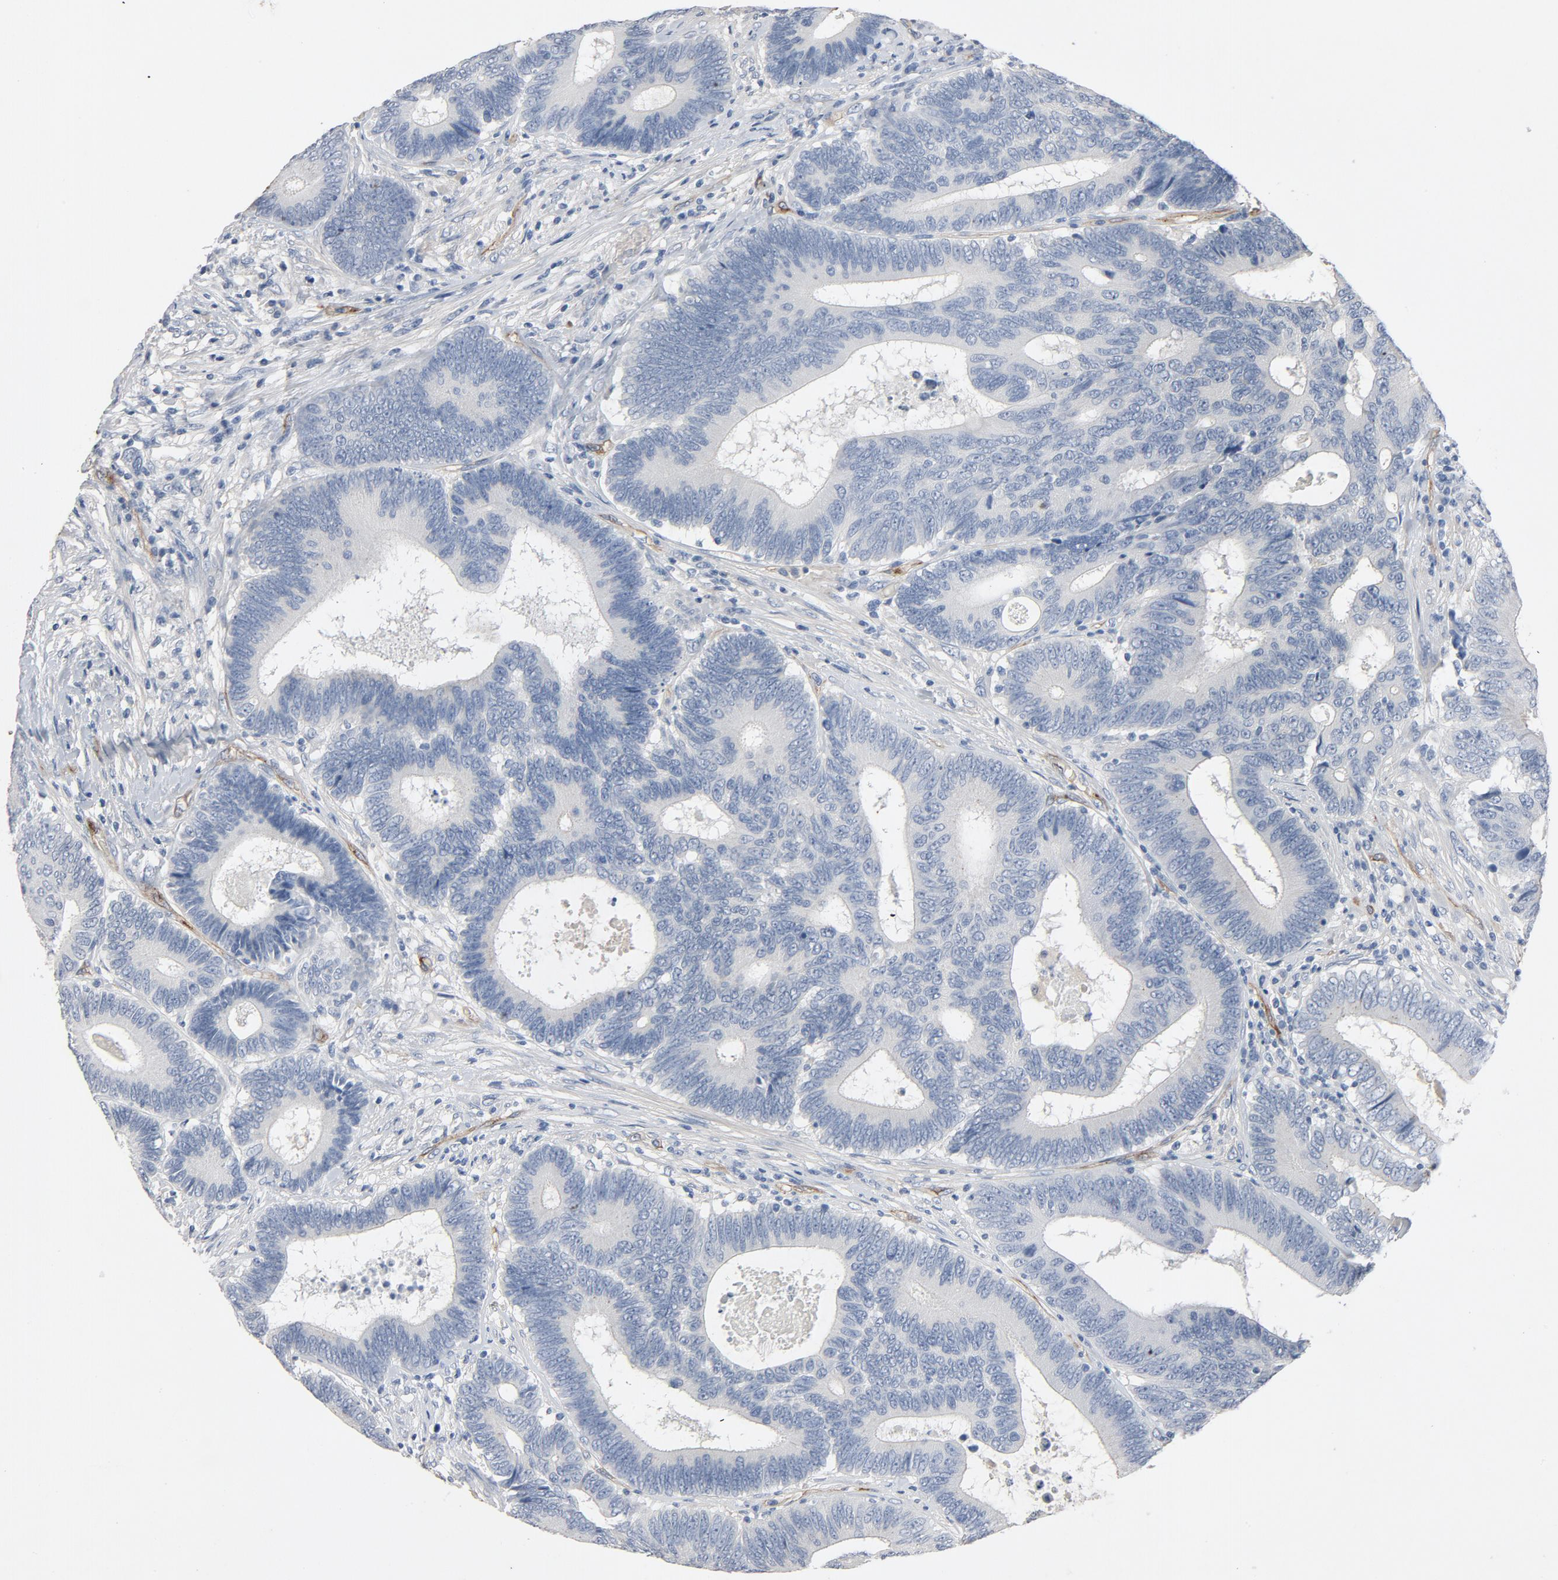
{"staining": {"intensity": "negative", "quantity": "none", "location": "none"}, "tissue": "colorectal cancer", "cell_type": "Tumor cells", "image_type": "cancer", "snomed": [{"axis": "morphology", "description": "Adenocarcinoma, NOS"}, {"axis": "topography", "description": "Colon"}], "caption": "DAB (3,3'-diaminobenzidine) immunohistochemical staining of colorectal adenocarcinoma demonstrates no significant staining in tumor cells. (Brightfield microscopy of DAB (3,3'-diaminobenzidine) immunohistochemistry at high magnification).", "gene": "KDR", "patient": {"sex": "female", "age": 78}}